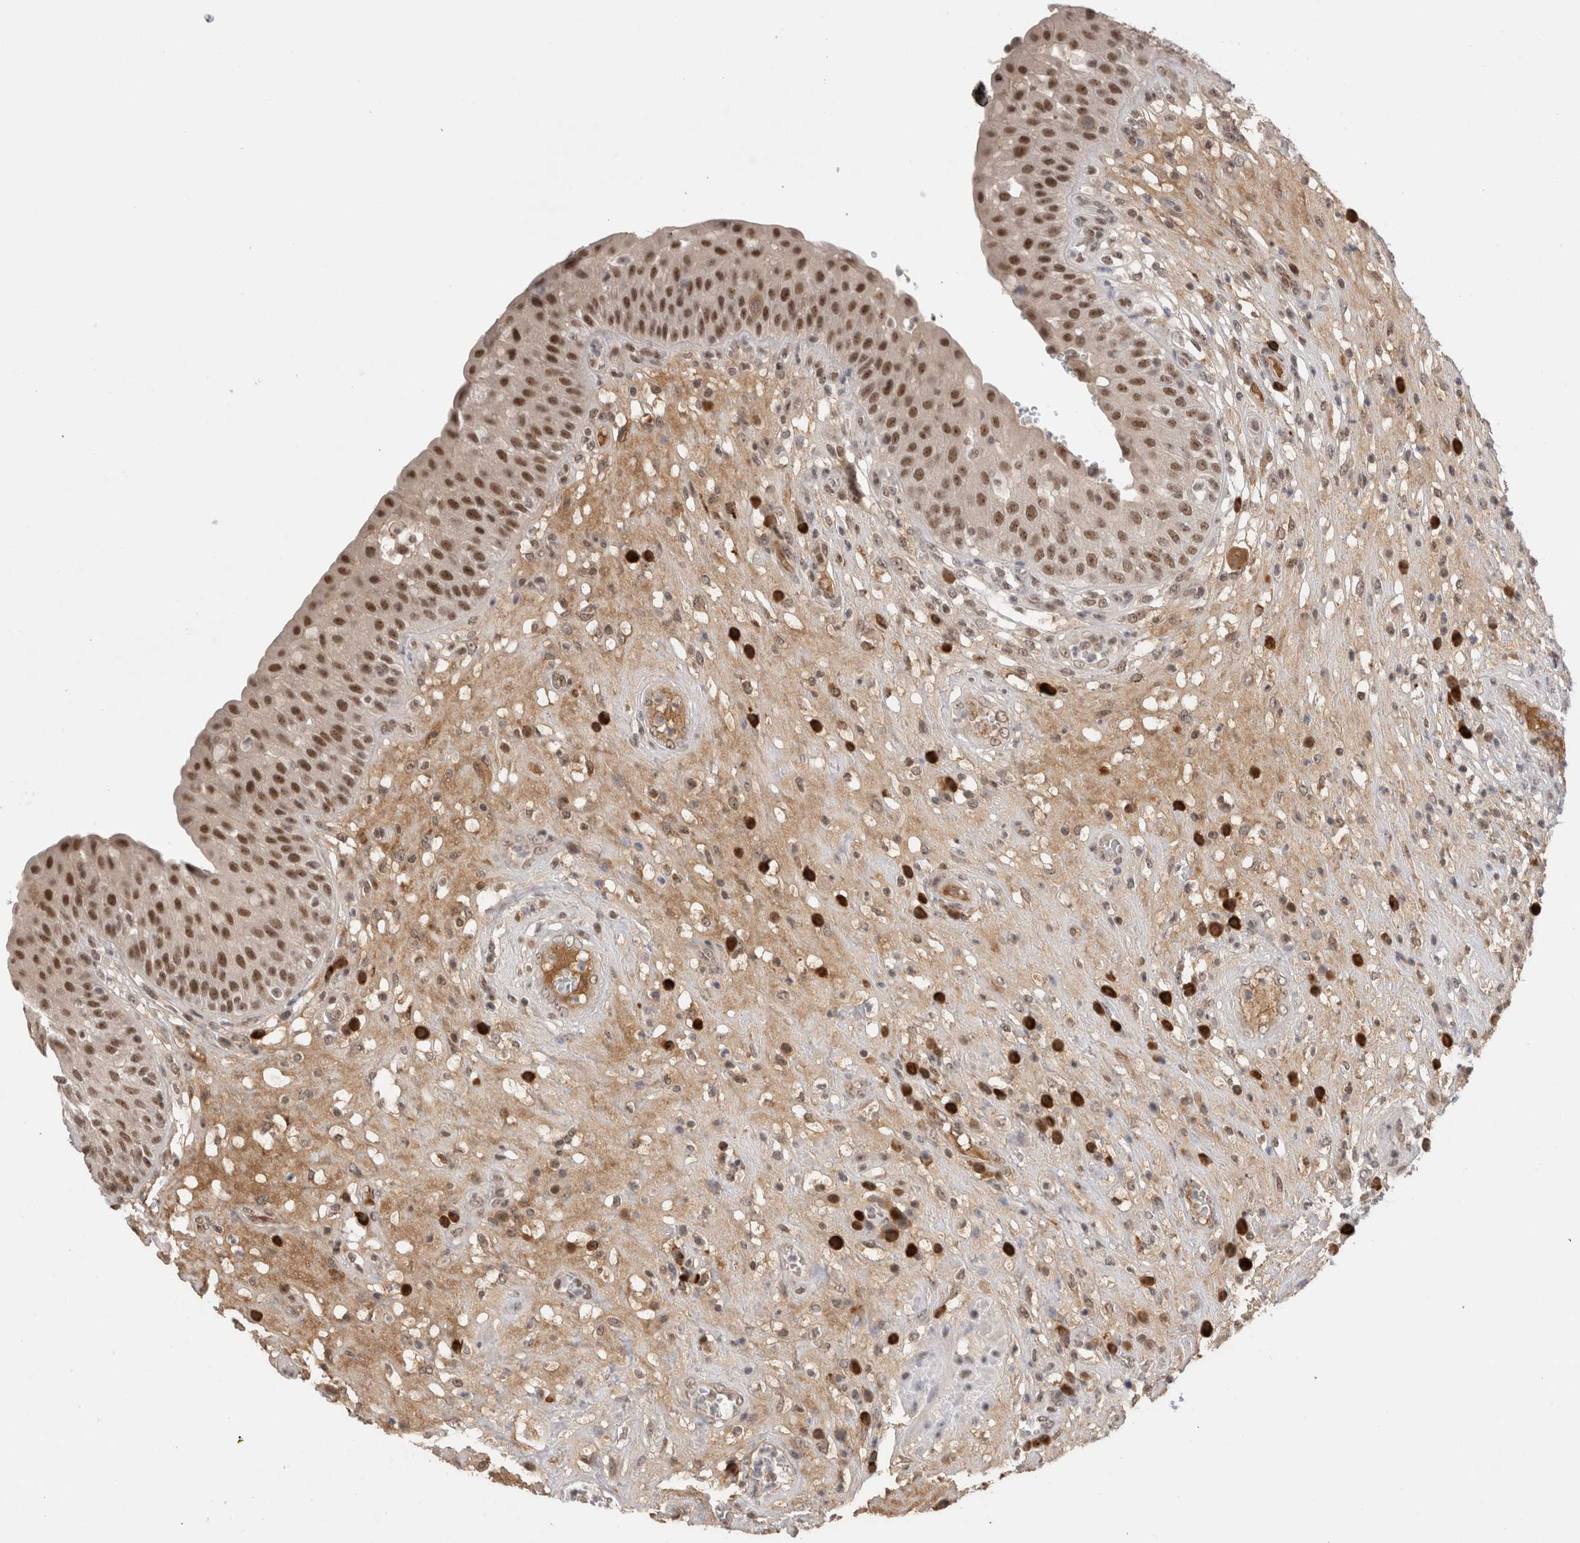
{"staining": {"intensity": "strong", "quantity": "25%-75%", "location": "nuclear"}, "tissue": "urinary bladder", "cell_type": "Urothelial cells", "image_type": "normal", "snomed": [{"axis": "morphology", "description": "Normal tissue, NOS"}, {"axis": "topography", "description": "Urinary bladder"}], "caption": "The immunohistochemical stain labels strong nuclear expression in urothelial cells of benign urinary bladder.", "gene": "ZNF24", "patient": {"sex": "female", "age": 62}}